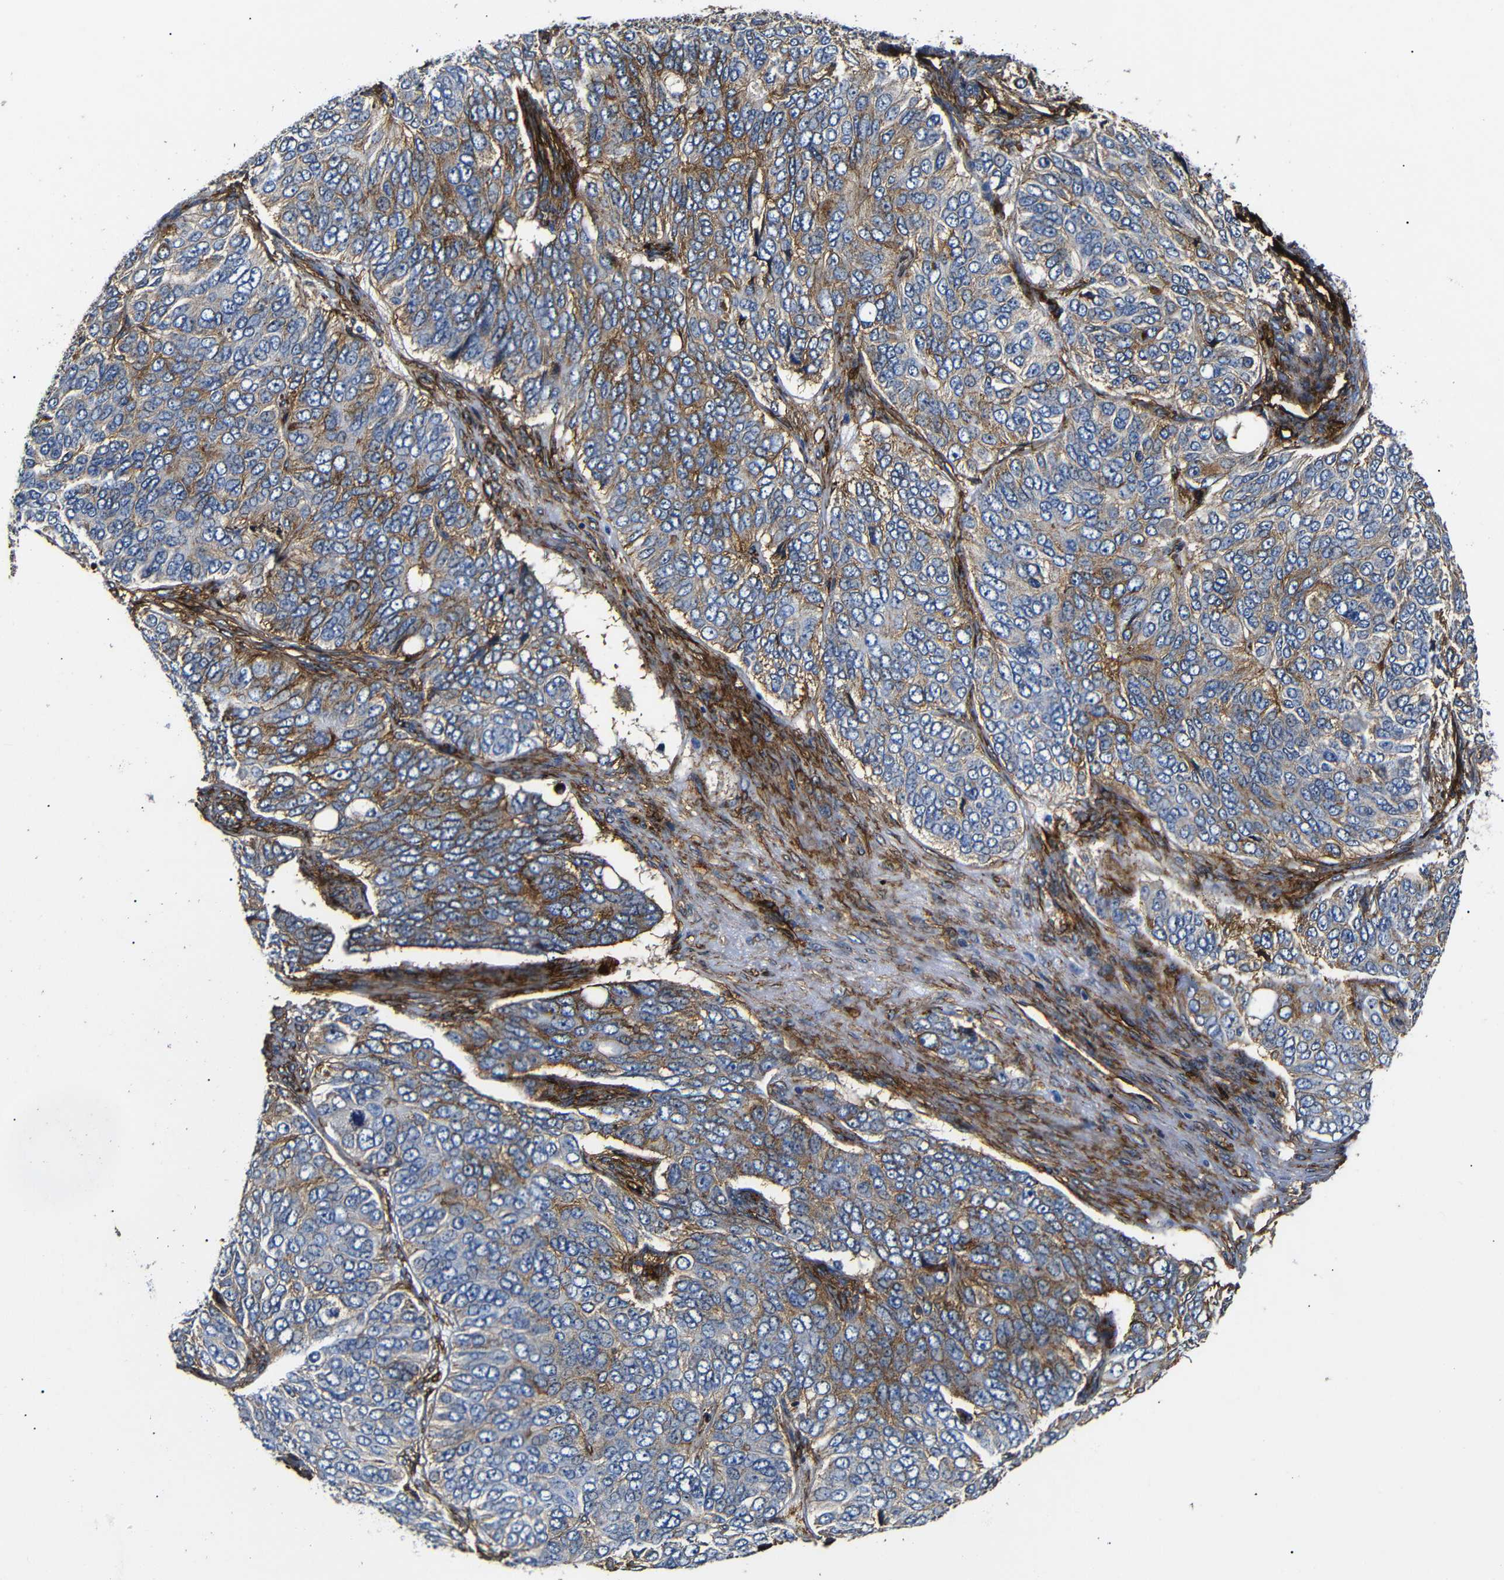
{"staining": {"intensity": "strong", "quantity": "25%-75%", "location": "cytoplasmic/membranous"}, "tissue": "ovarian cancer", "cell_type": "Tumor cells", "image_type": "cancer", "snomed": [{"axis": "morphology", "description": "Carcinoma, endometroid"}, {"axis": "topography", "description": "Ovary"}], "caption": "This photomicrograph demonstrates endometroid carcinoma (ovarian) stained with immunohistochemistry (IHC) to label a protein in brown. The cytoplasmic/membranous of tumor cells show strong positivity for the protein. Nuclei are counter-stained blue.", "gene": "CAV2", "patient": {"sex": "female", "age": 51}}